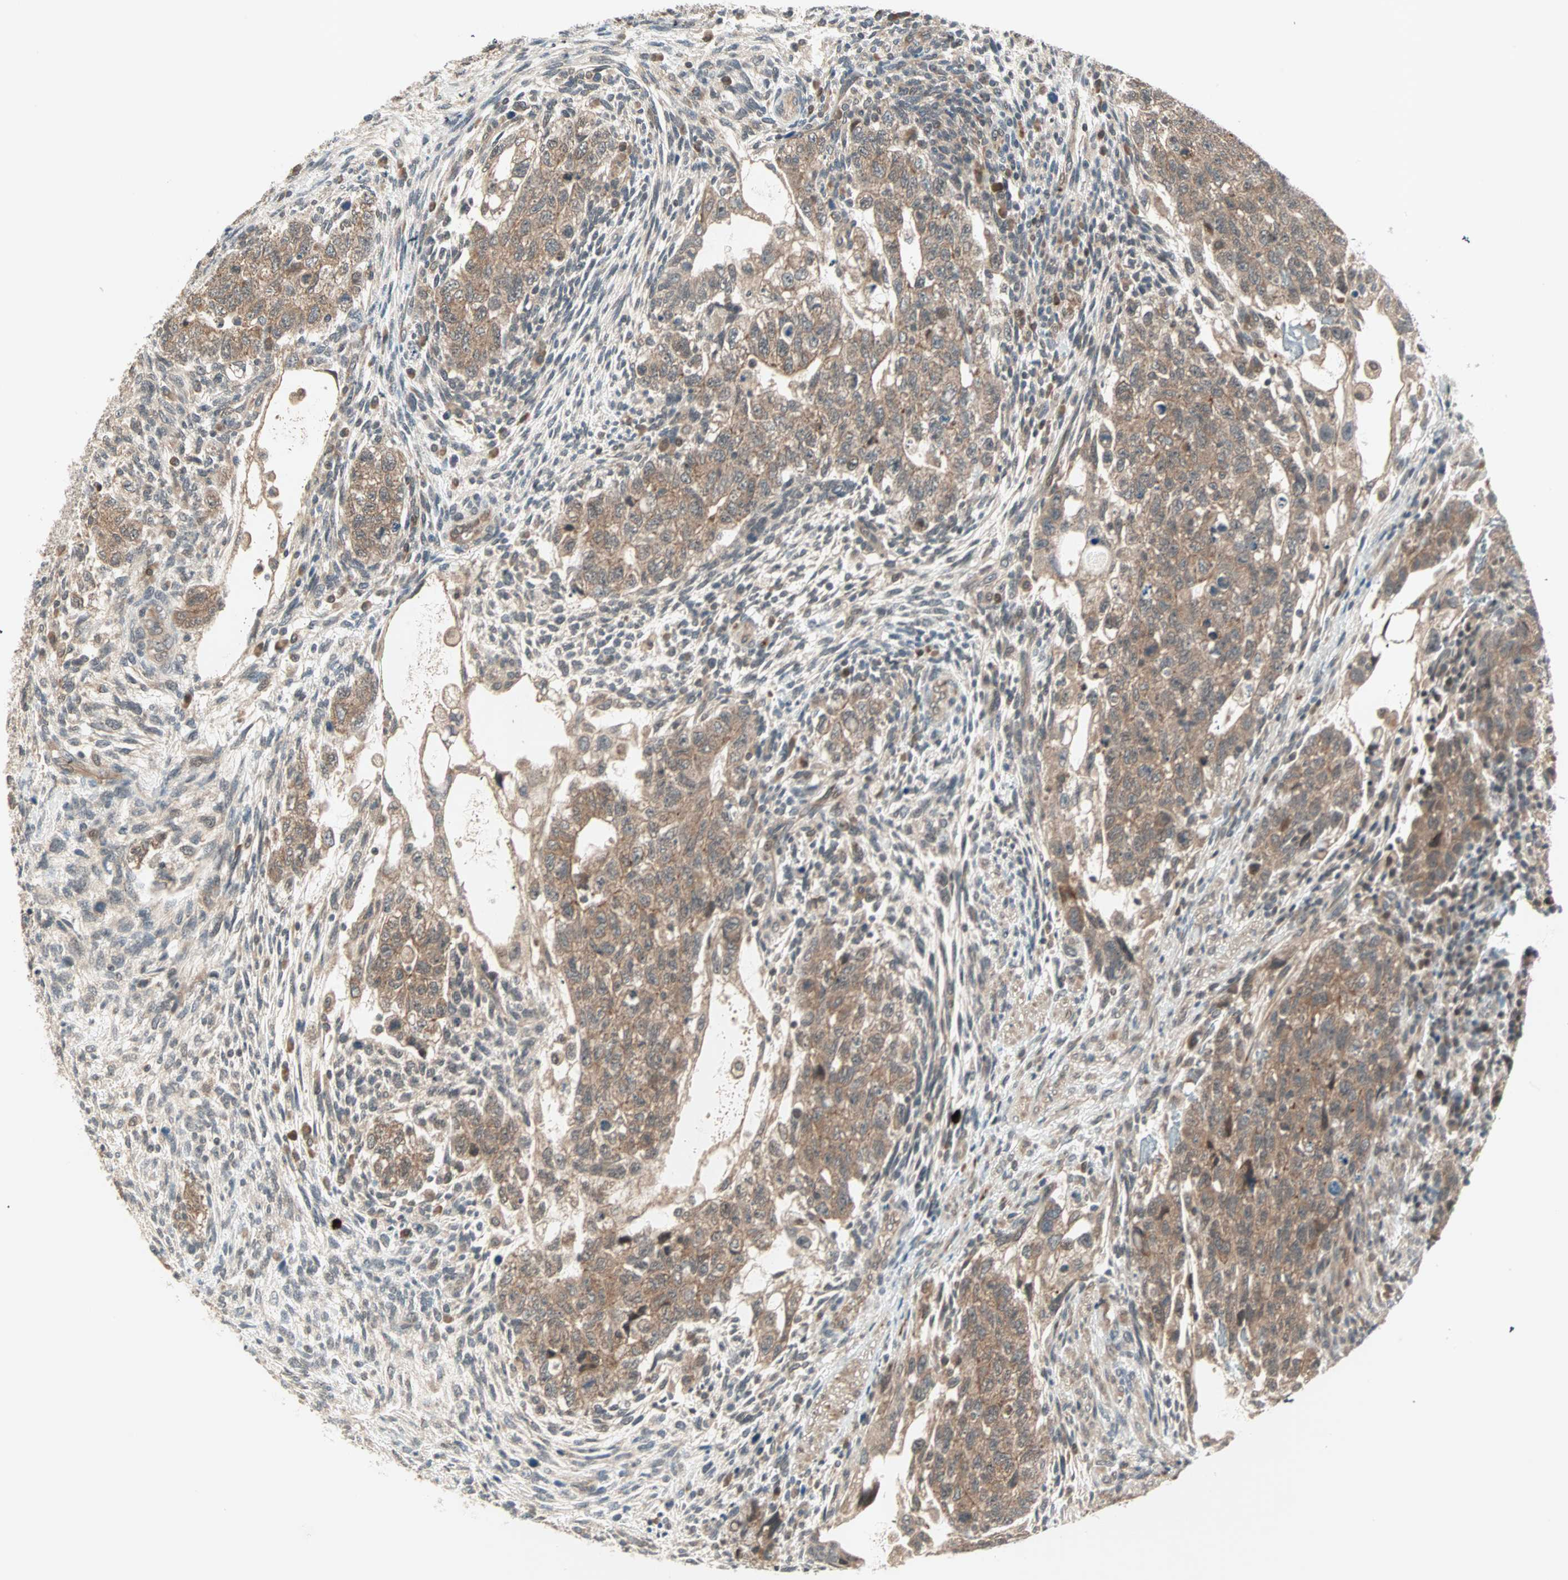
{"staining": {"intensity": "weak", "quantity": ">75%", "location": "cytoplasmic/membranous"}, "tissue": "testis cancer", "cell_type": "Tumor cells", "image_type": "cancer", "snomed": [{"axis": "morphology", "description": "Normal tissue, NOS"}, {"axis": "morphology", "description": "Carcinoma, Embryonal, NOS"}, {"axis": "topography", "description": "Testis"}], "caption": "Immunohistochemistry (IHC) (DAB) staining of testis cancer (embryonal carcinoma) demonstrates weak cytoplasmic/membranous protein staining in approximately >75% of tumor cells. (IHC, brightfield microscopy, high magnification).", "gene": "PGBD1", "patient": {"sex": "male", "age": 36}}